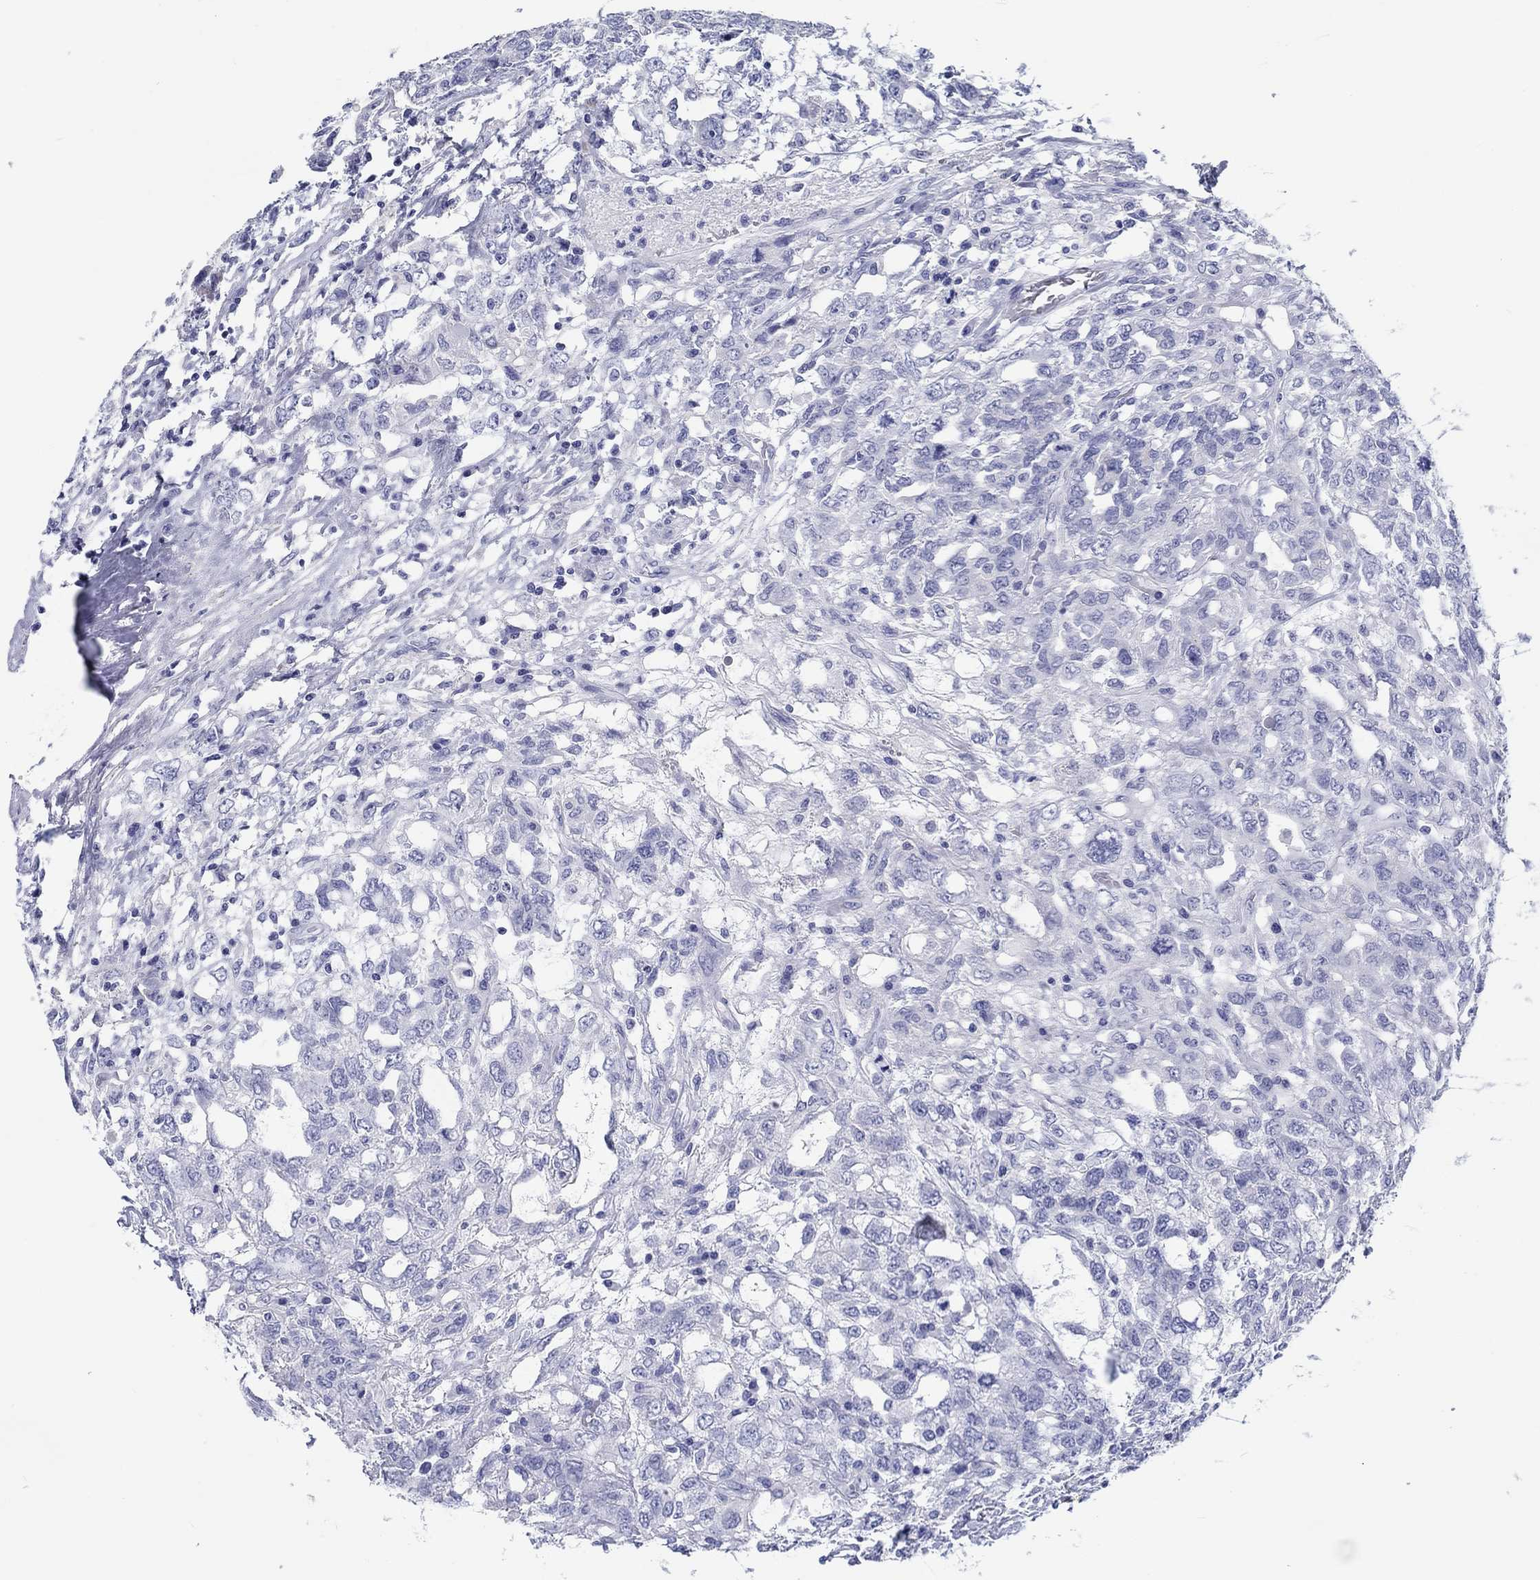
{"staining": {"intensity": "negative", "quantity": "none", "location": "none"}, "tissue": "testis cancer", "cell_type": "Tumor cells", "image_type": "cancer", "snomed": [{"axis": "morphology", "description": "Seminoma, NOS"}, {"axis": "topography", "description": "Testis"}], "caption": "An IHC micrograph of testis cancer is shown. There is no staining in tumor cells of testis cancer.", "gene": "H1-1", "patient": {"sex": "male", "age": 52}}